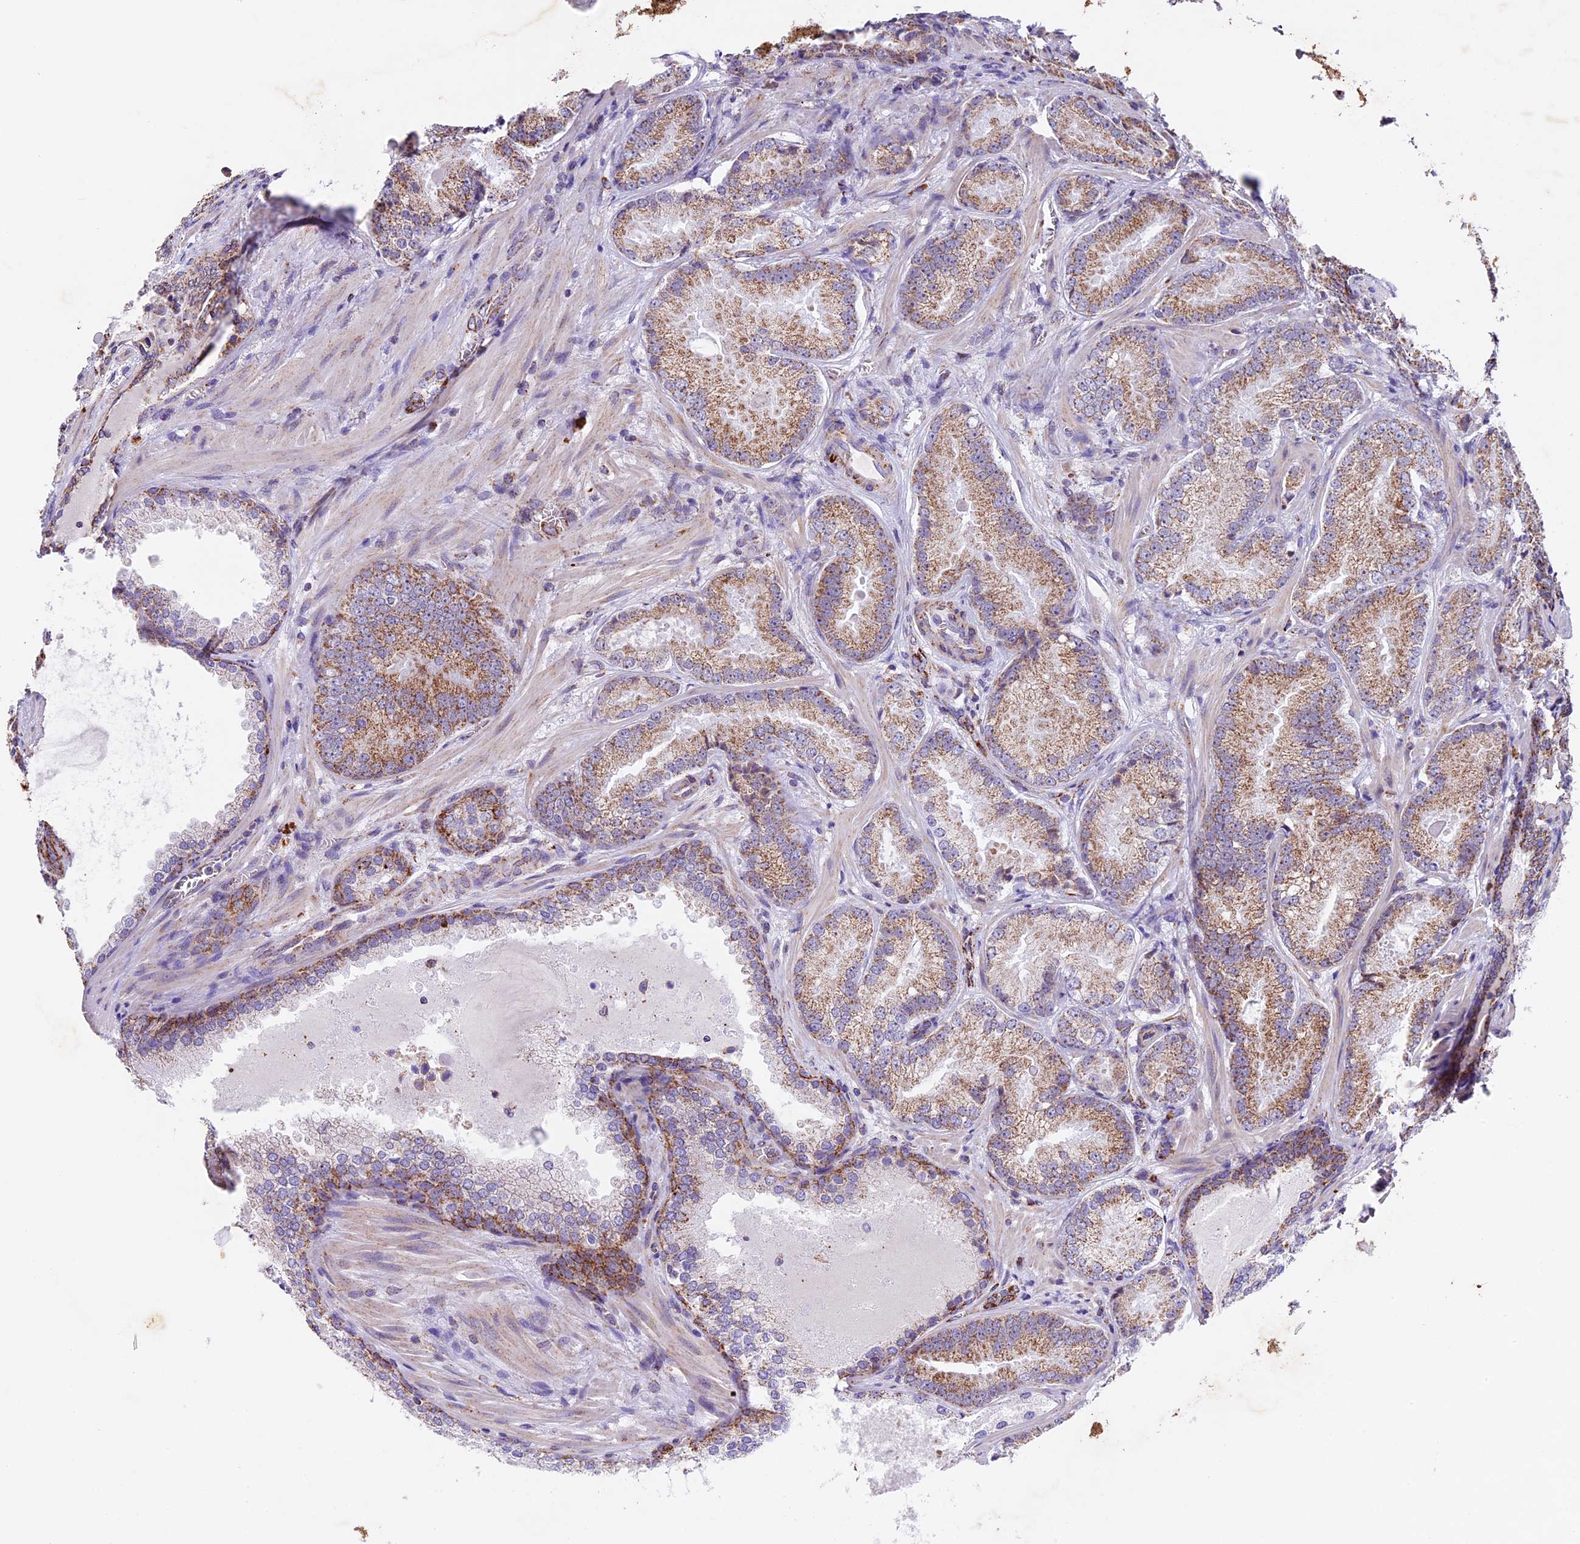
{"staining": {"intensity": "moderate", "quantity": "25%-75%", "location": "cytoplasmic/membranous"}, "tissue": "prostate cancer", "cell_type": "Tumor cells", "image_type": "cancer", "snomed": [{"axis": "morphology", "description": "Adenocarcinoma, Low grade"}, {"axis": "topography", "description": "Prostate"}], "caption": "A photomicrograph showing moderate cytoplasmic/membranous positivity in approximately 25%-75% of tumor cells in prostate cancer, as visualized by brown immunohistochemical staining.", "gene": "TFAM", "patient": {"sex": "male", "age": 74}}